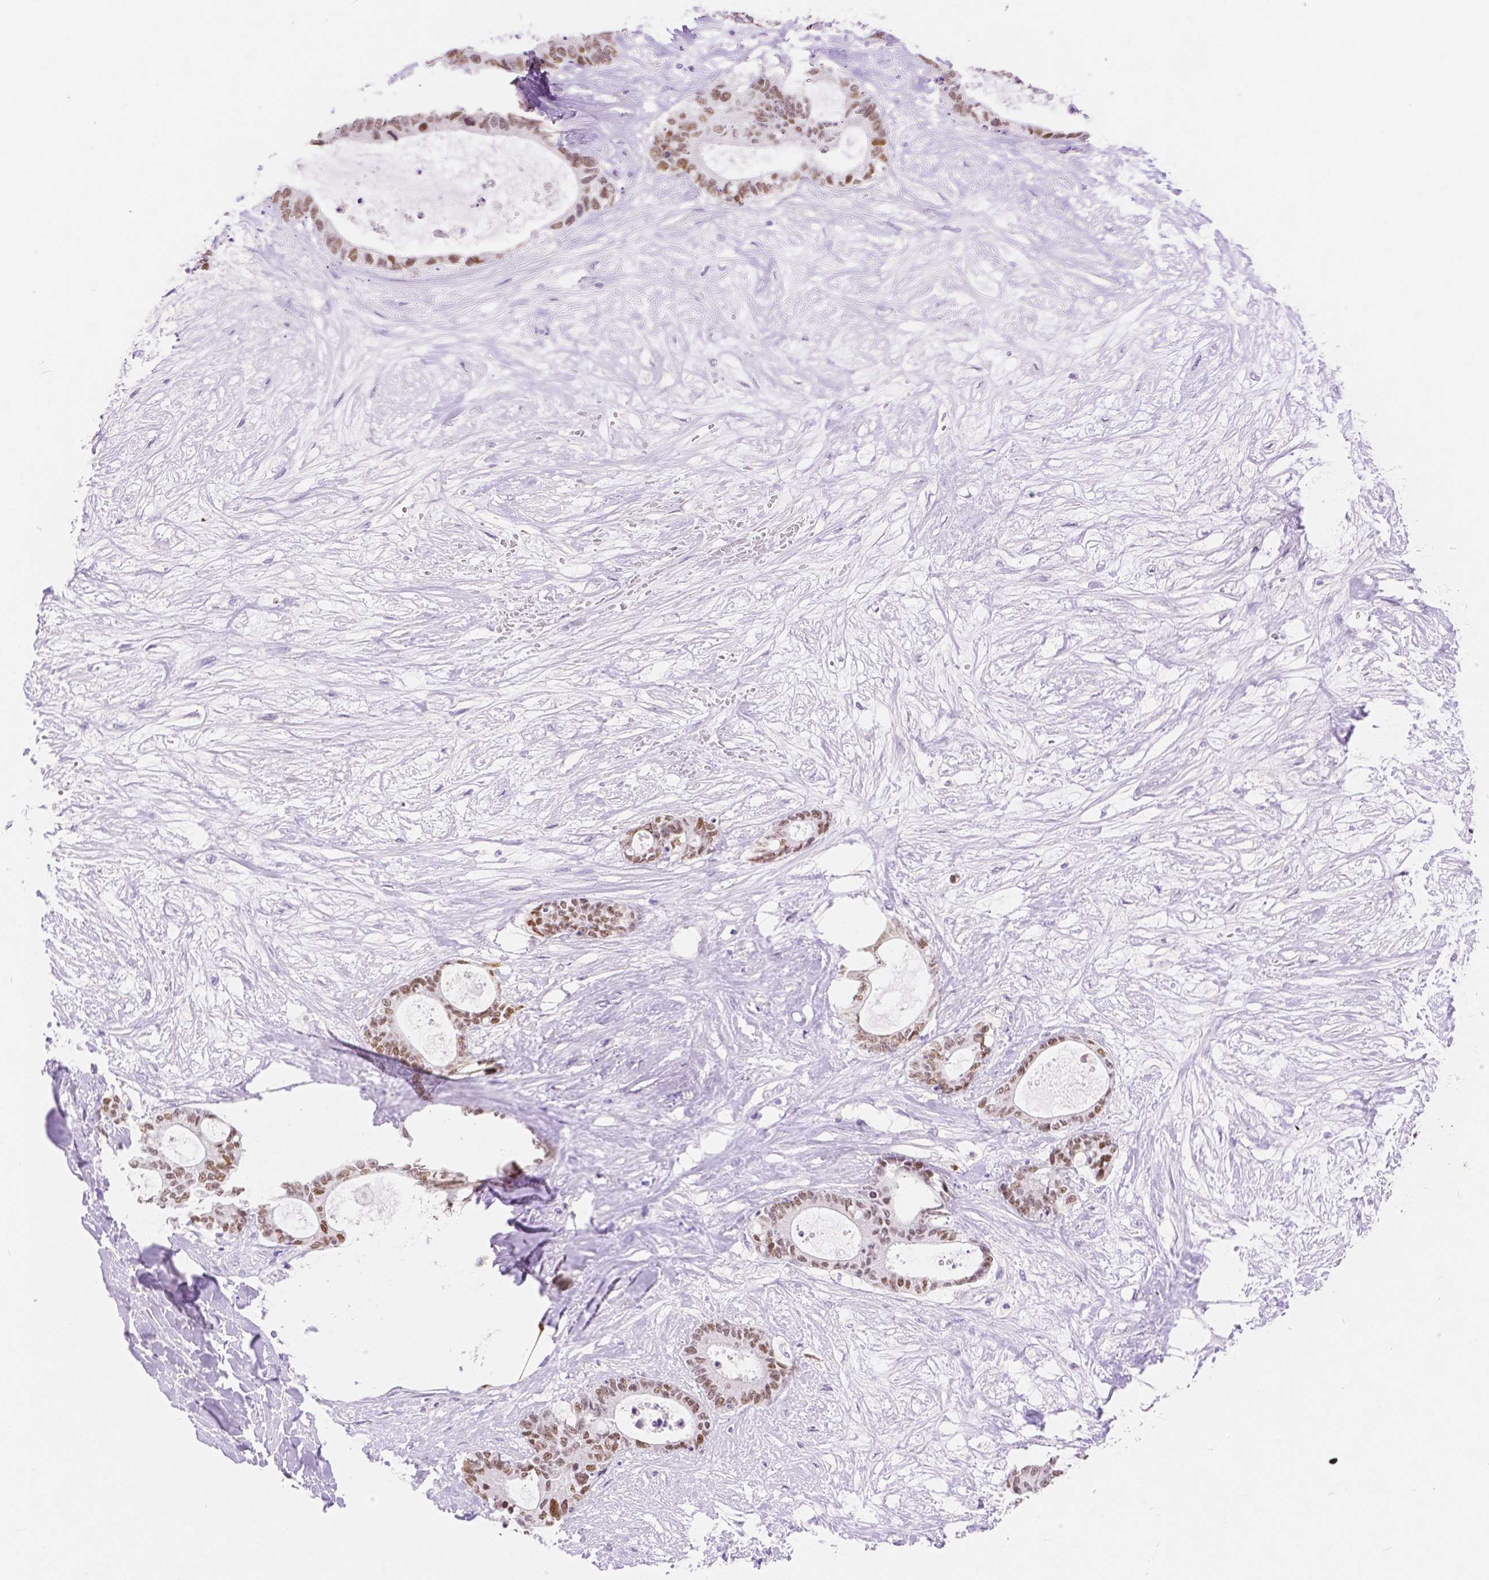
{"staining": {"intensity": "weak", "quantity": ">75%", "location": "nuclear"}, "tissue": "liver cancer", "cell_type": "Tumor cells", "image_type": "cancer", "snomed": [{"axis": "morphology", "description": "Normal tissue, NOS"}, {"axis": "morphology", "description": "Cholangiocarcinoma"}, {"axis": "topography", "description": "Liver"}, {"axis": "topography", "description": "Peripheral nerve tissue"}], "caption": "Liver cancer (cholangiocarcinoma) tissue exhibits weak nuclear expression in approximately >75% of tumor cells, visualized by immunohistochemistry. (Stains: DAB in brown, nuclei in blue, Microscopy: brightfield microscopy at high magnification).", "gene": "HNF1B", "patient": {"sex": "female", "age": 73}}